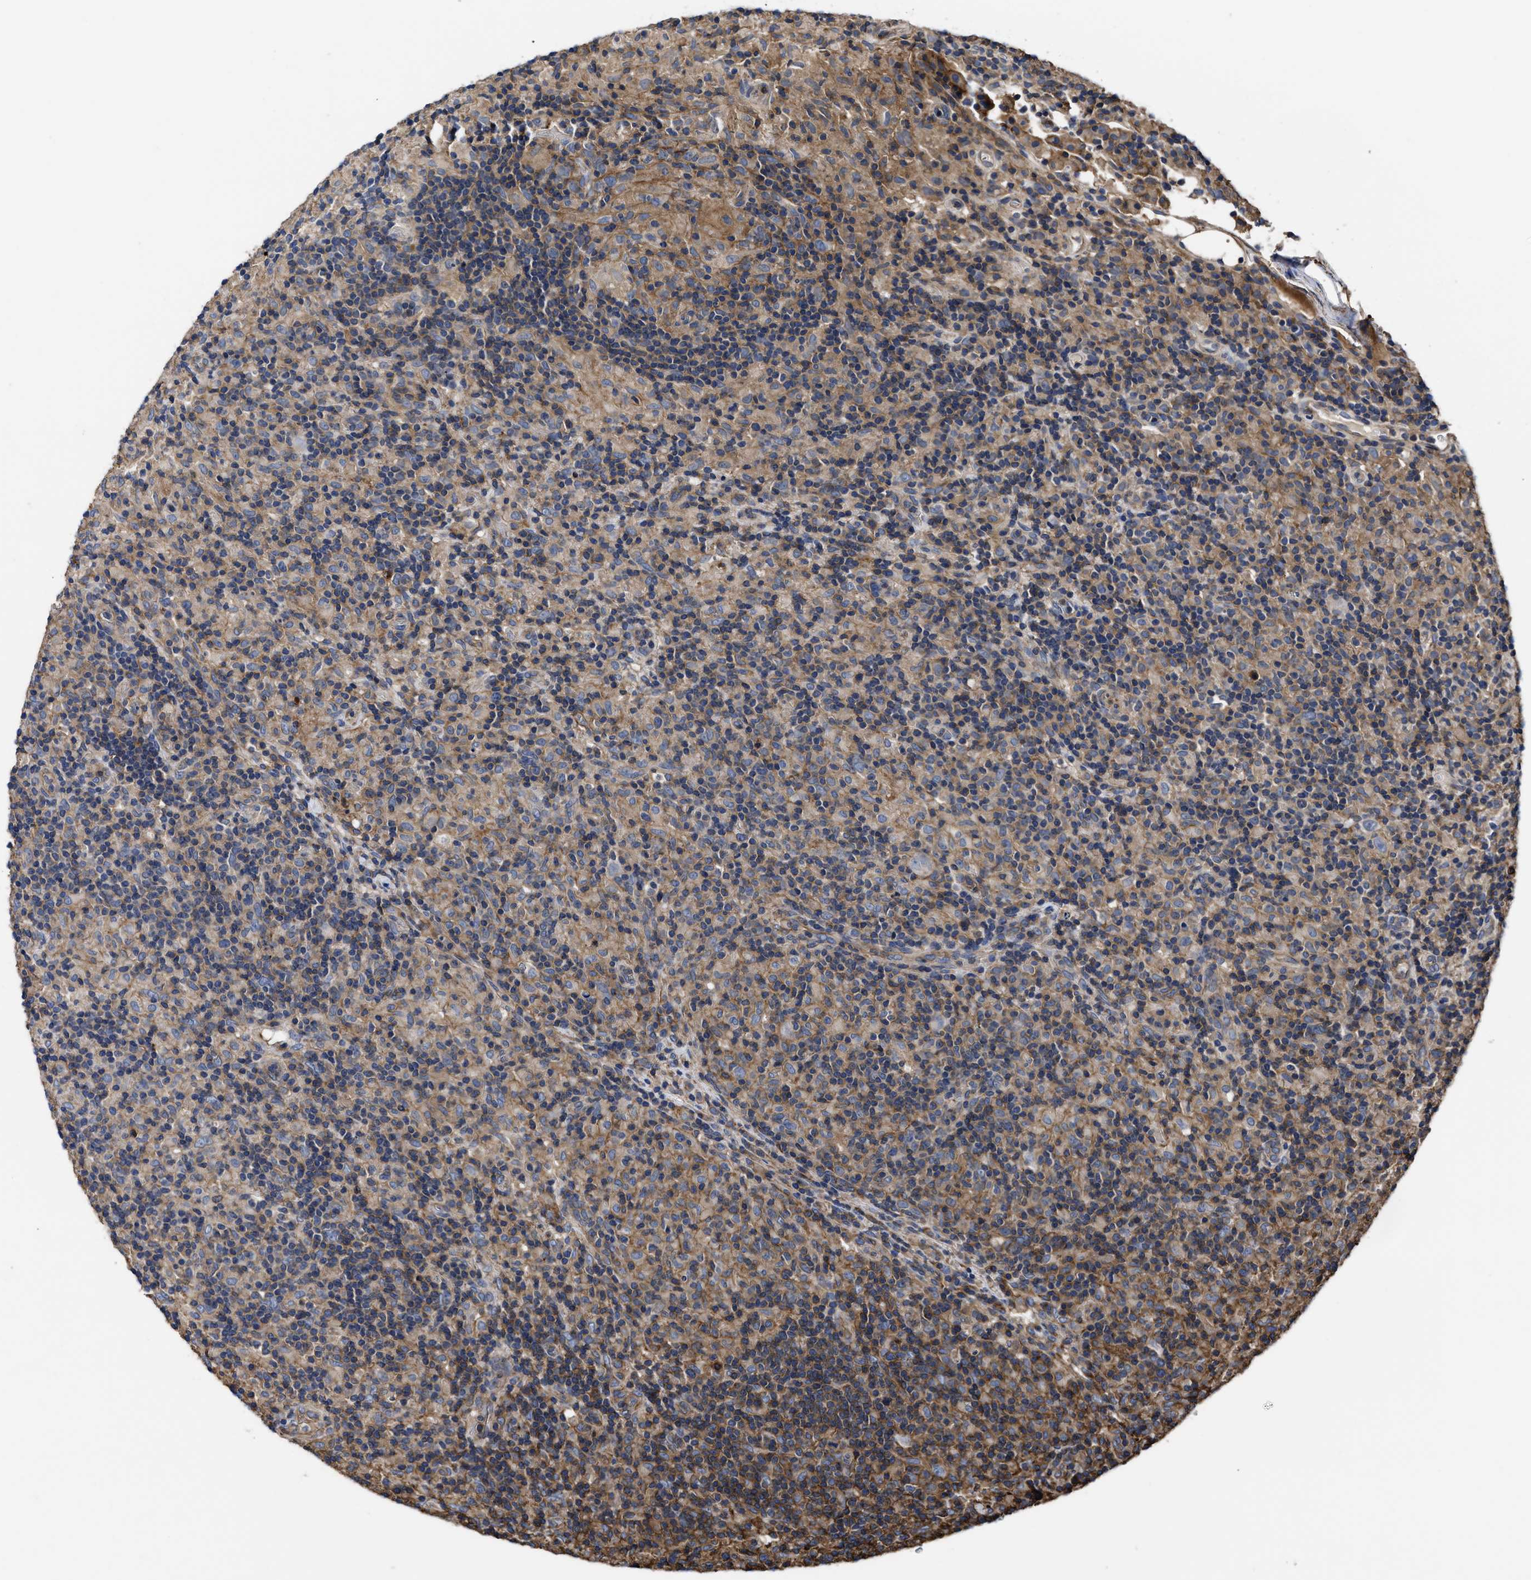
{"staining": {"intensity": "negative", "quantity": "none", "location": "none"}, "tissue": "lymphoma", "cell_type": "Tumor cells", "image_type": "cancer", "snomed": [{"axis": "morphology", "description": "Hodgkin's disease, NOS"}, {"axis": "topography", "description": "Lymph node"}], "caption": "Tumor cells are negative for brown protein staining in lymphoma.", "gene": "SCUBE2", "patient": {"sex": "male", "age": 70}}